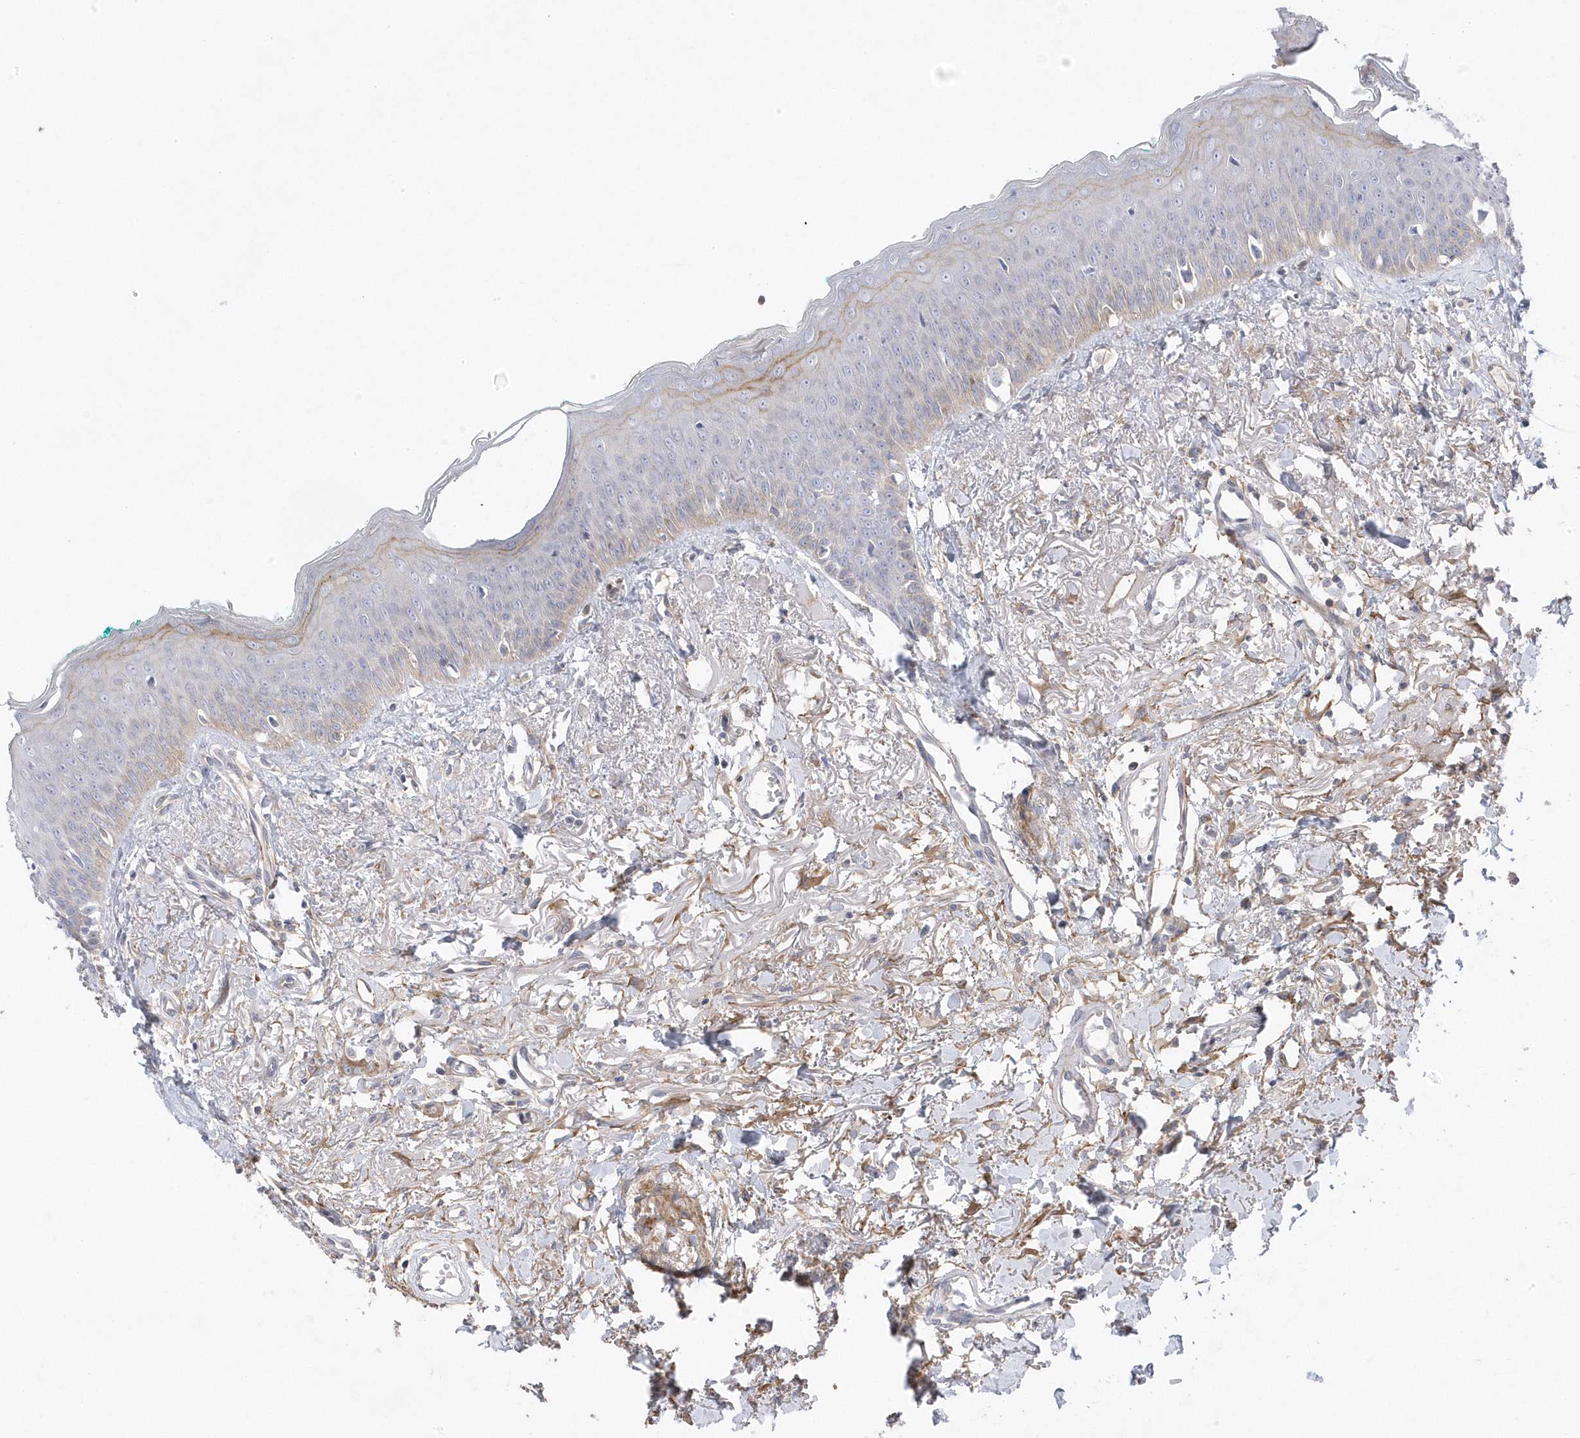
{"staining": {"intensity": "strong", "quantity": "<25%", "location": "cytoplasmic/membranous"}, "tissue": "oral mucosa", "cell_type": "Squamous epithelial cells", "image_type": "normal", "snomed": [{"axis": "morphology", "description": "Normal tissue, NOS"}, {"axis": "topography", "description": "Oral tissue"}], "caption": "Oral mucosa stained with a protein marker demonstrates strong staining in squamous epithelial cells.", "gene": "ANAPC1", "patient": {"sex": "female", "age": 70}}